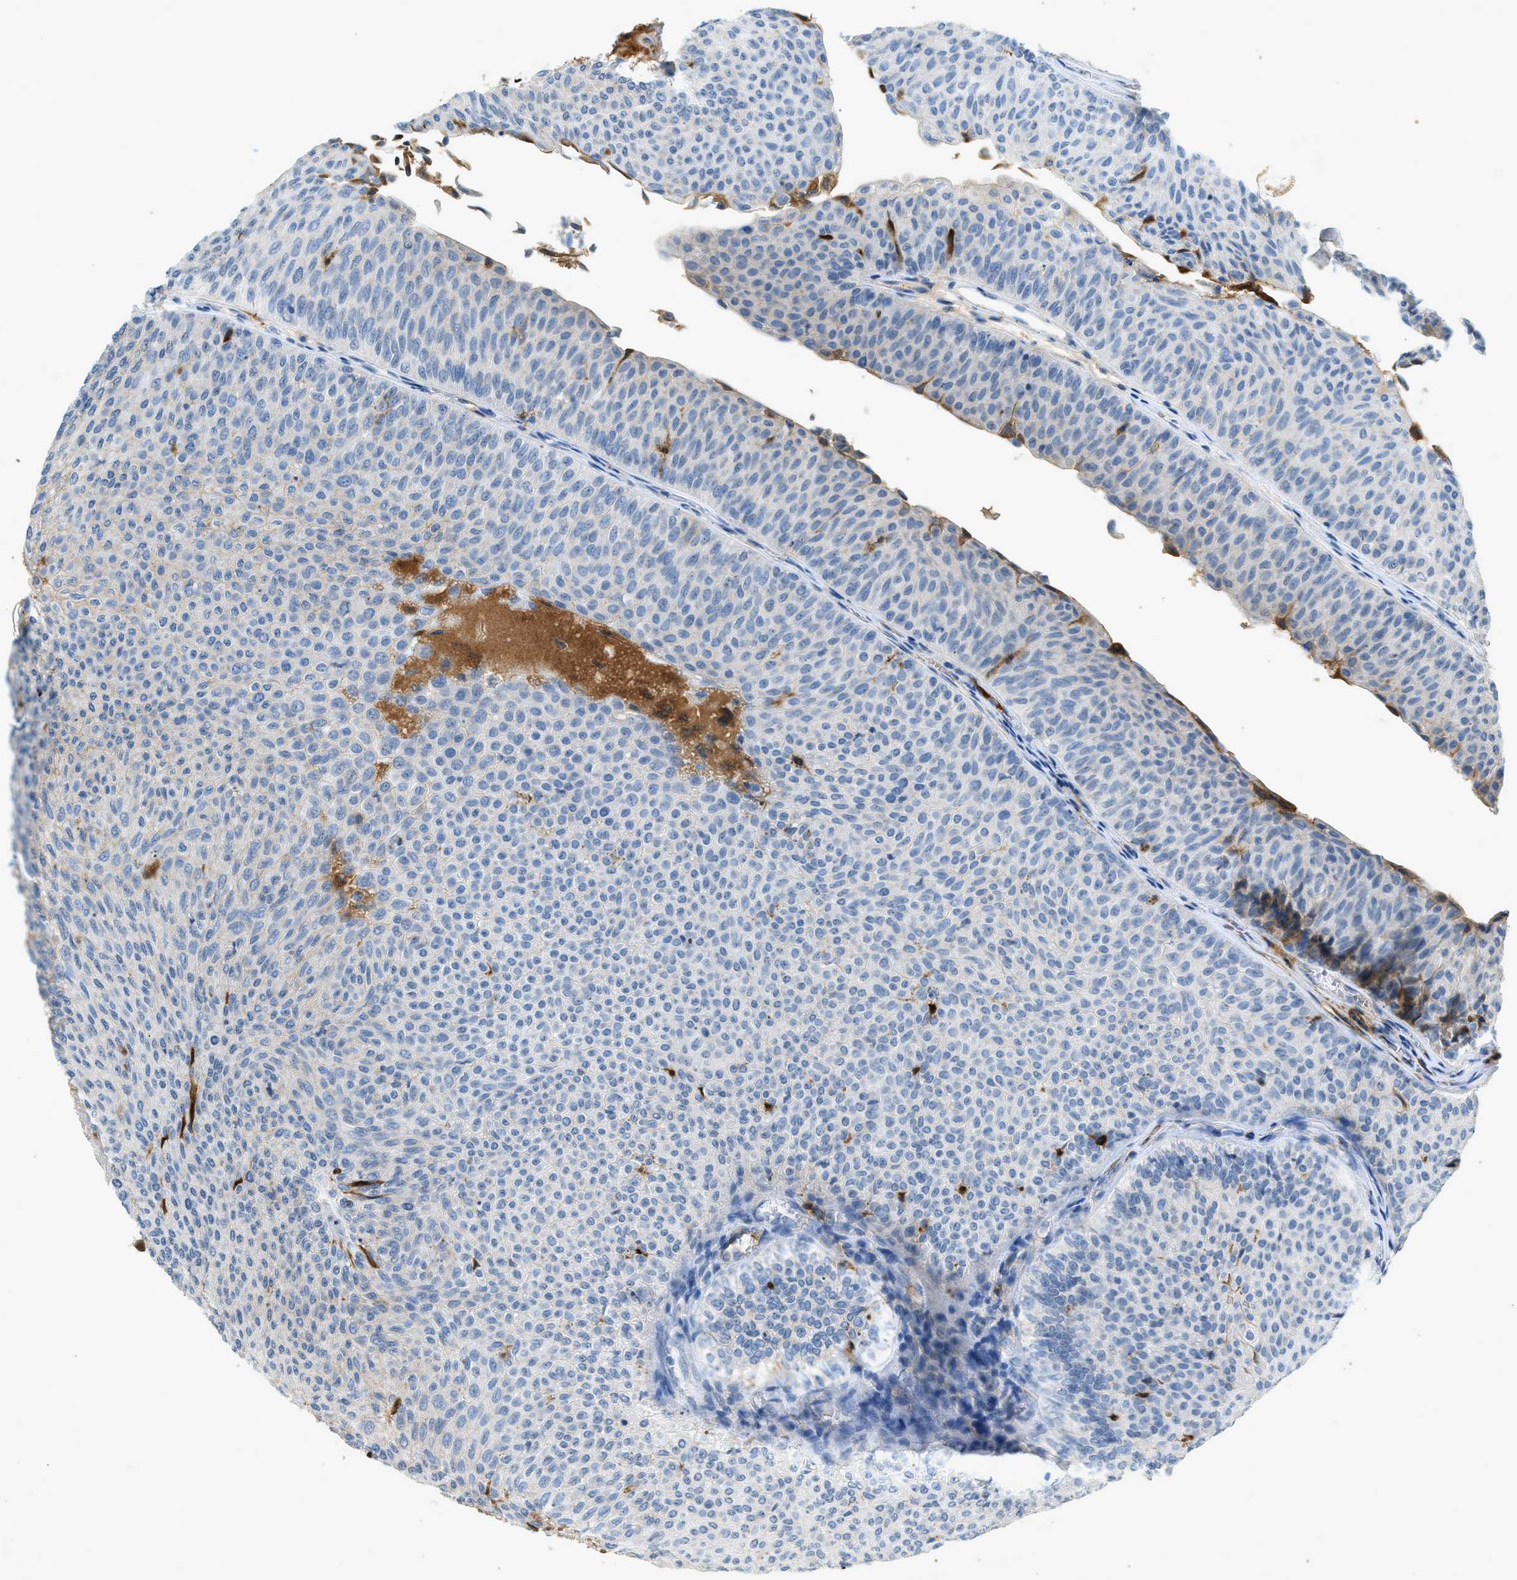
{"staining": {"intensity": "negative", "quantity": "none", "location": "none"}, "tissue": "urothelial cancer", "cell_type": "Tumor cells", "image_type": "cancer", "snomed": [{"axis": "morphology", "description": "Urothelial carcinoma, Low grade"}, {"axis": "topography", "description": "Urinary bladder"}], "caption": "DAB (3,3'-diaminobenzidine) immunohistochemical staining of human urothelial cancer demonstrates no significant positivity in tumor cells.", "gene": "F2", "patient": {"sex": "male", "age": 78}}